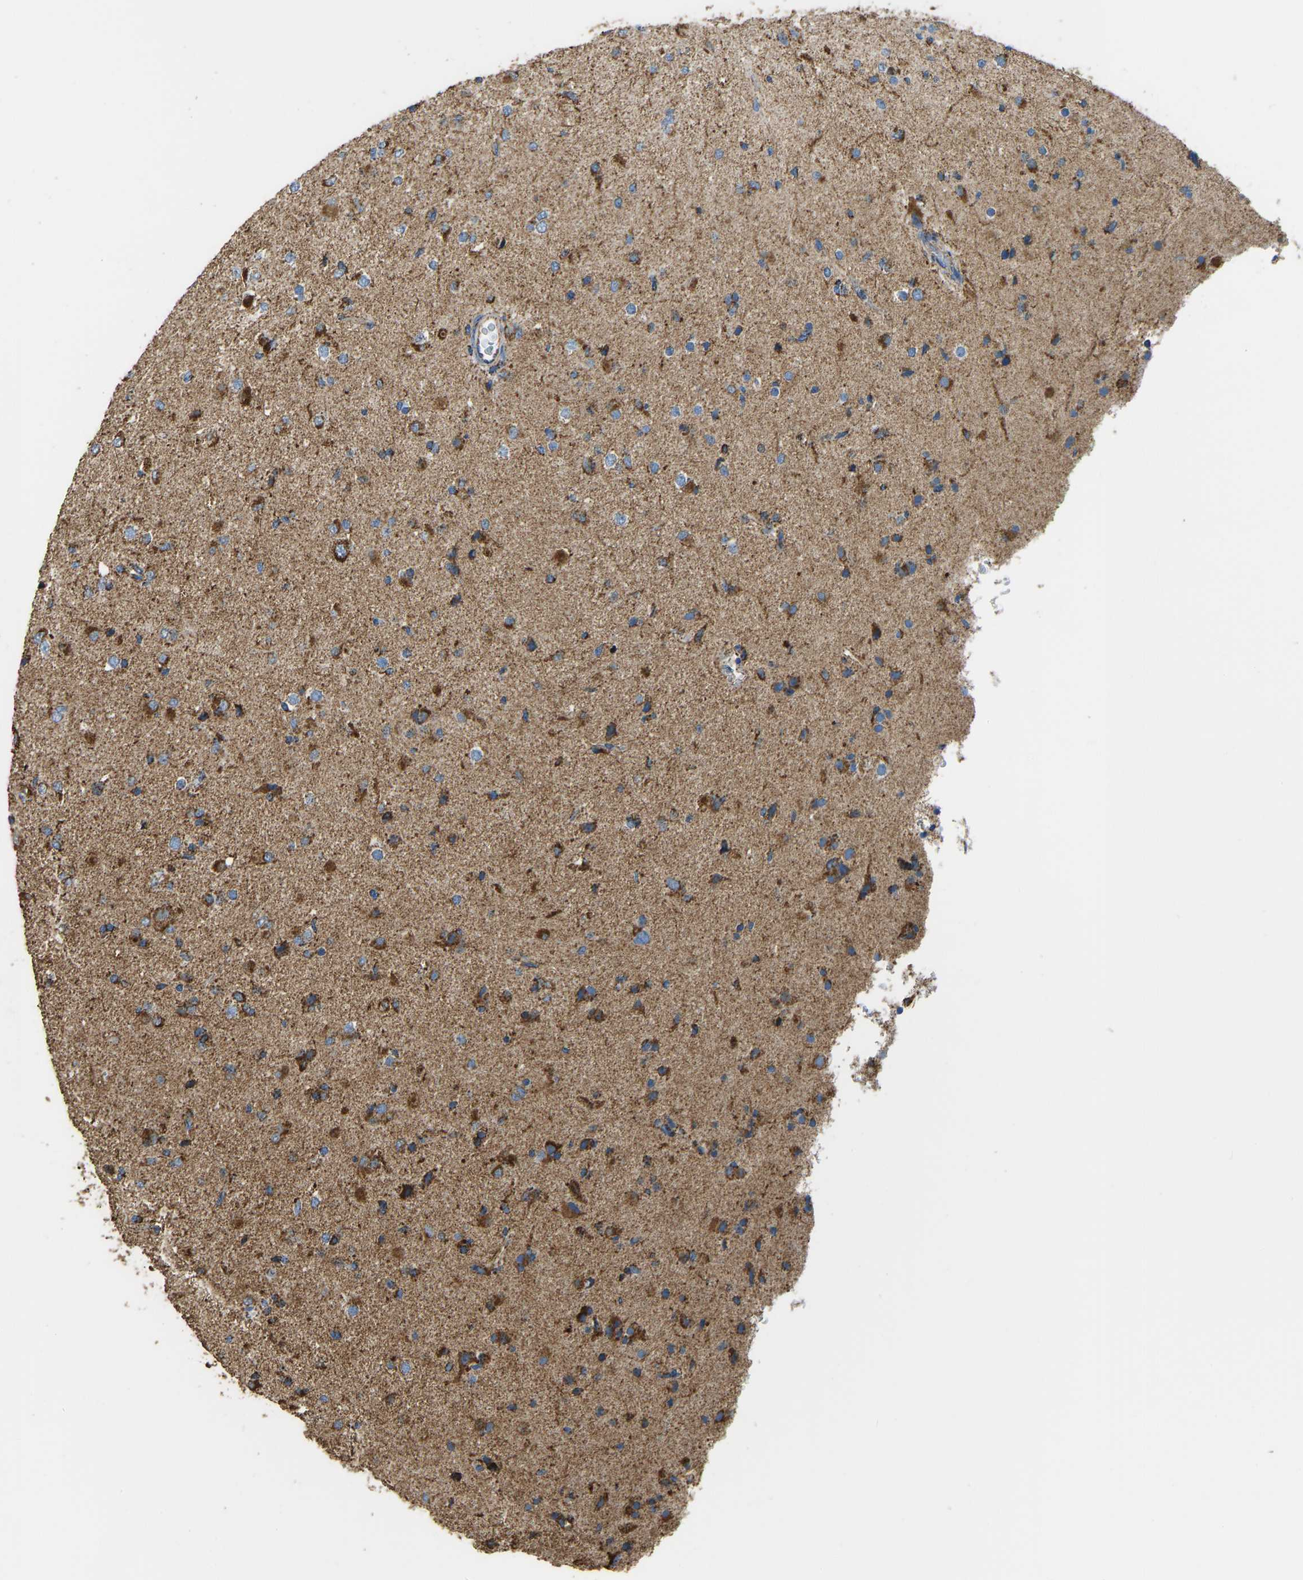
{"staining": {"intensity": "strong", "quantity": ">75%", "location": "cytoplasmic/membranous"}, "tissue": "glioma", "cell_type": "Tumor cells", "image_type": "cancer", "snomed": [{"axis": "morphology", "description": "Glioma, malignant, Low grade"}, {"axis": "topography", "description": "Brain"}], "caption": "An image of human malignant low-grade glioma stained for a protein shows strong cytoplasmic/membranous brown staining in tumor cells.", "gene": "IRX6", "patient": {"sex": "male", "age": 65}}